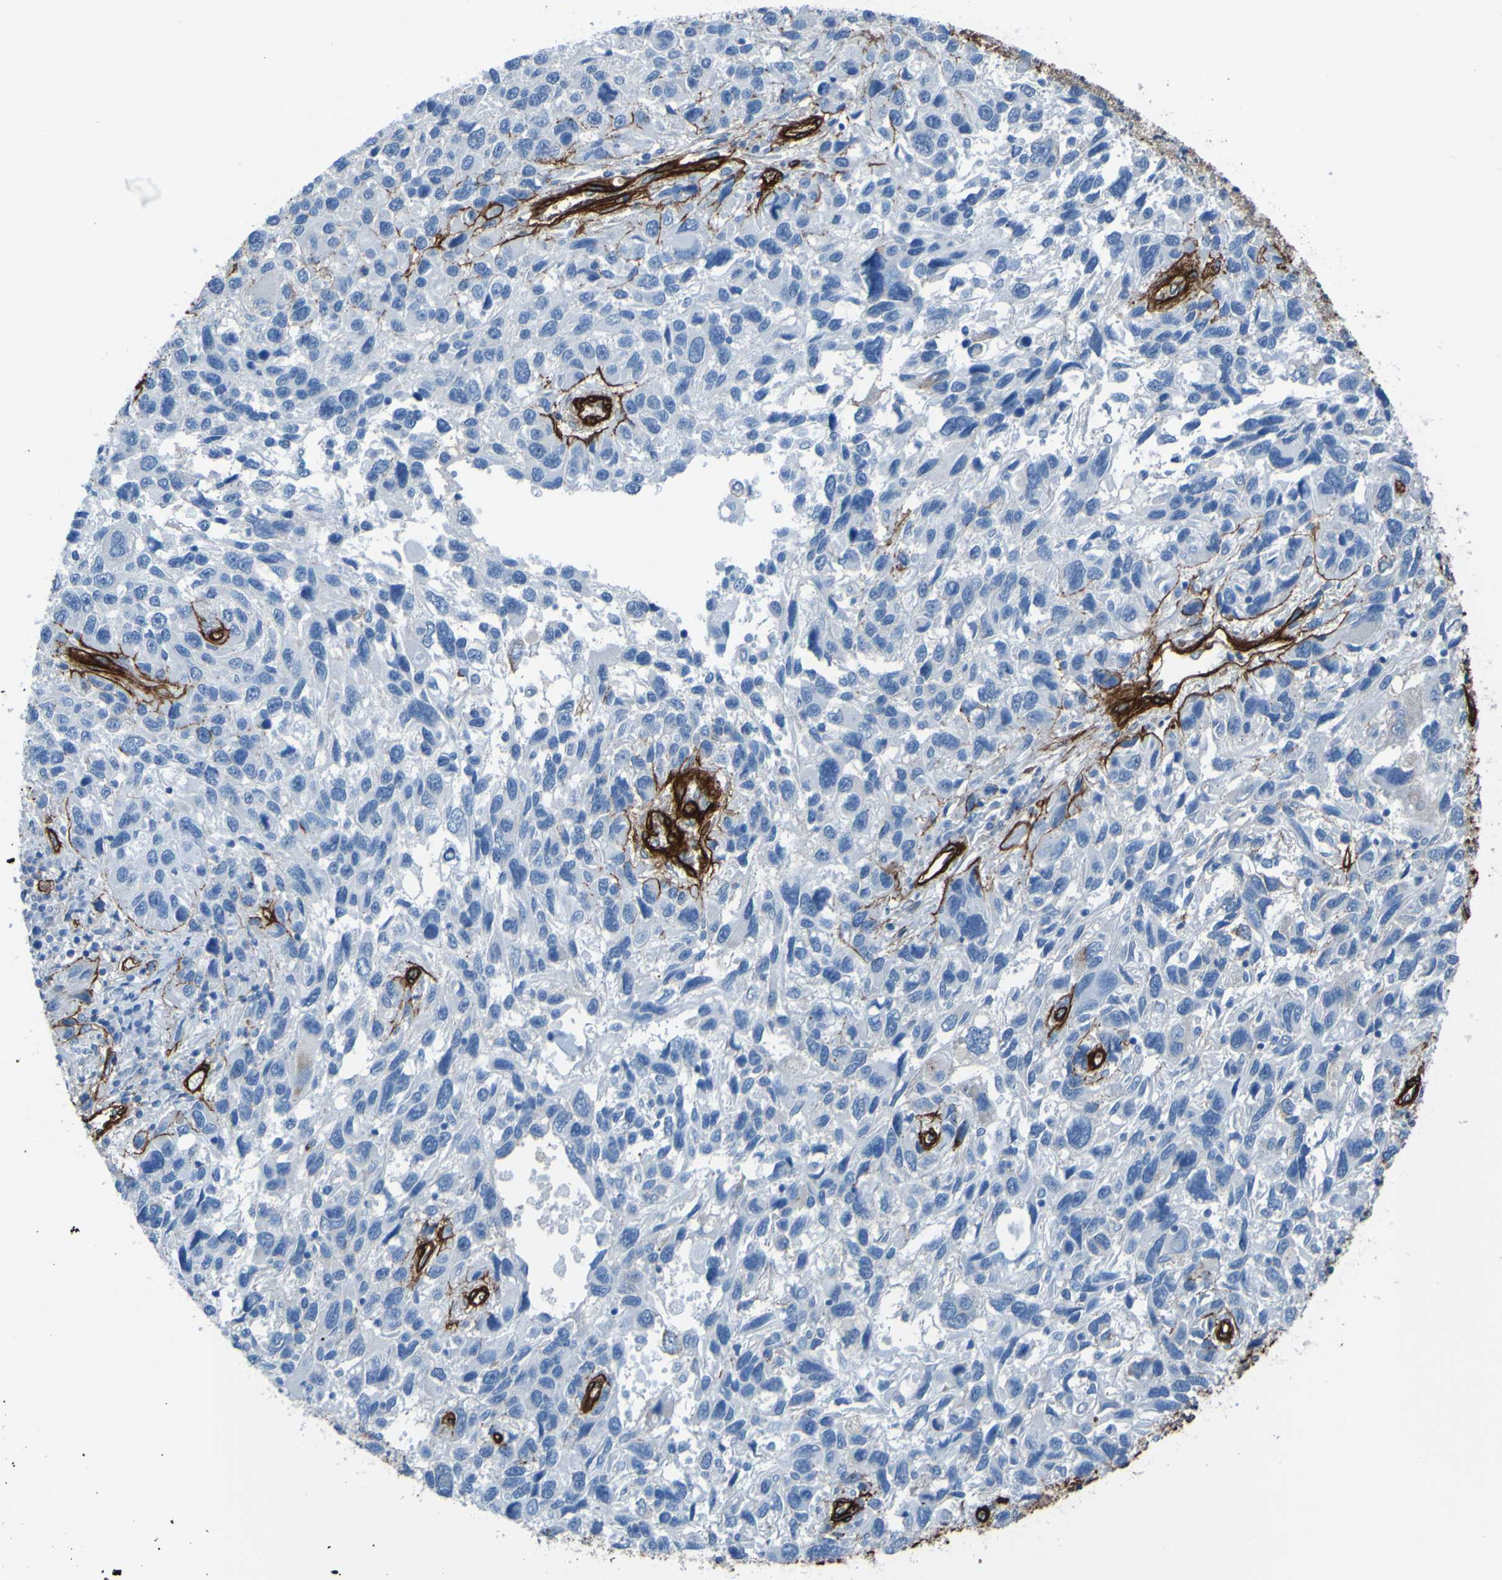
{"staining": {"intensity": "negative", "quantity": "none", "location": "none"}, "tissue": "melanoma", "cell_type": "Tumor cells", "image_type": "cancer", "snomed": [{"axis": "morphology", "description": "Malignant melanoma, NOS"}, {"axis": "topography", "description": "Skin"}], "caption": "Photomicrograph shows no significant protein expression in tumor cells of malignant melanoma.", "gene": "COL4A2", "patient": {"sex": "male", "age": 53}}